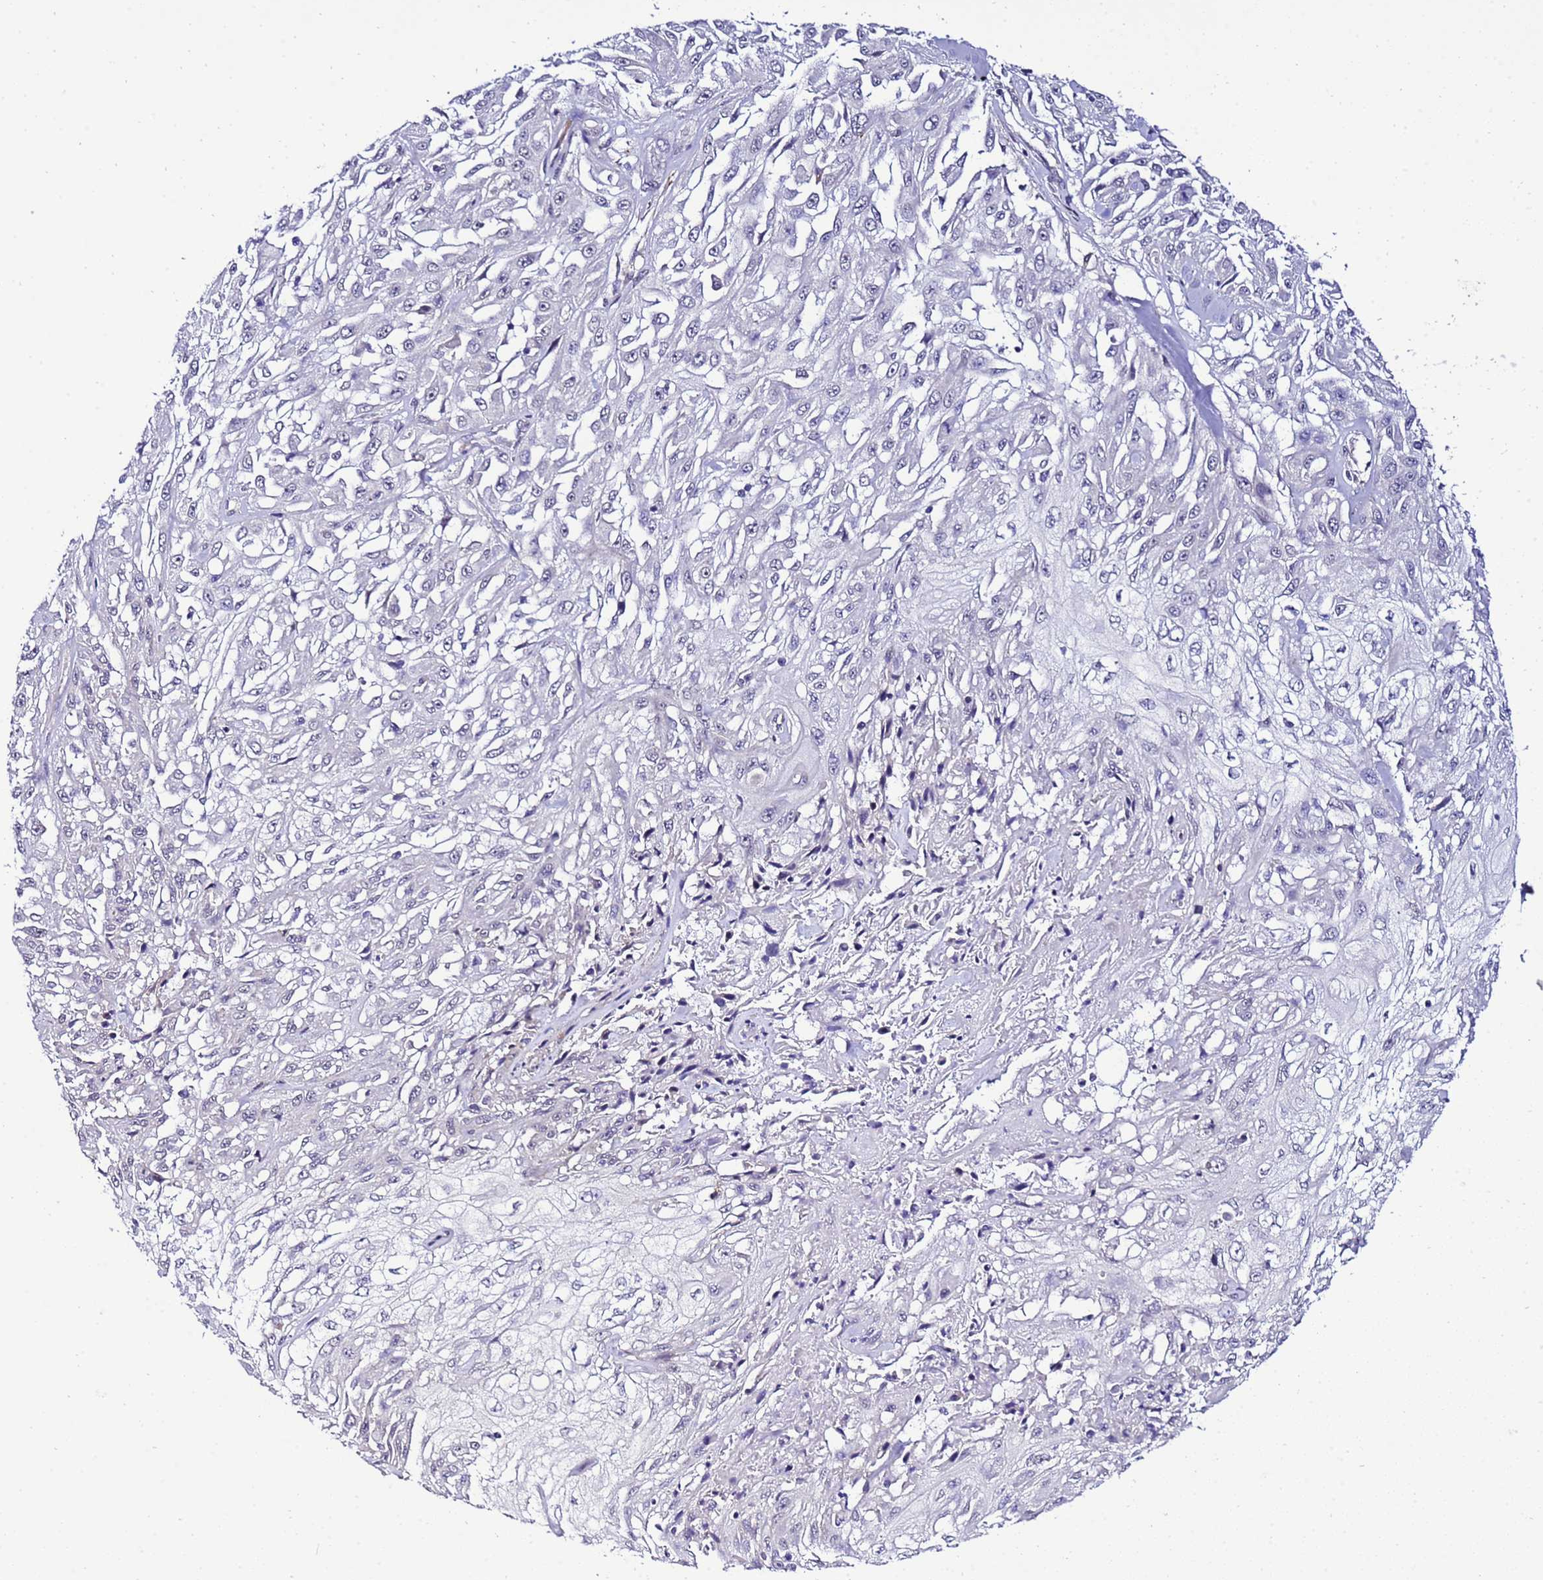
{"staining": {"intensity": "negative", "quantity": "none", "location": "none"}, "tissue": "skin cancer", "cell_type": "Tumor cells", "image_type": "cancer", "snomed": [{"axis": "morphology", "description": "Squamous cell carcinoma, NOS"}, {"axis": "morphology", "description": "Squamous cell carcinoma, metastatic, NOS"}, {"axis": "topography", "description": "Skin"}, {"axis": "topography", "description": "Lymph node"}], "caption": "Tumor cells are negative for protein expression in human metastatic squamous cell carcinoma (skin).", "gene": "GZF1", "patient": {"sex": "male", "age": 75}}